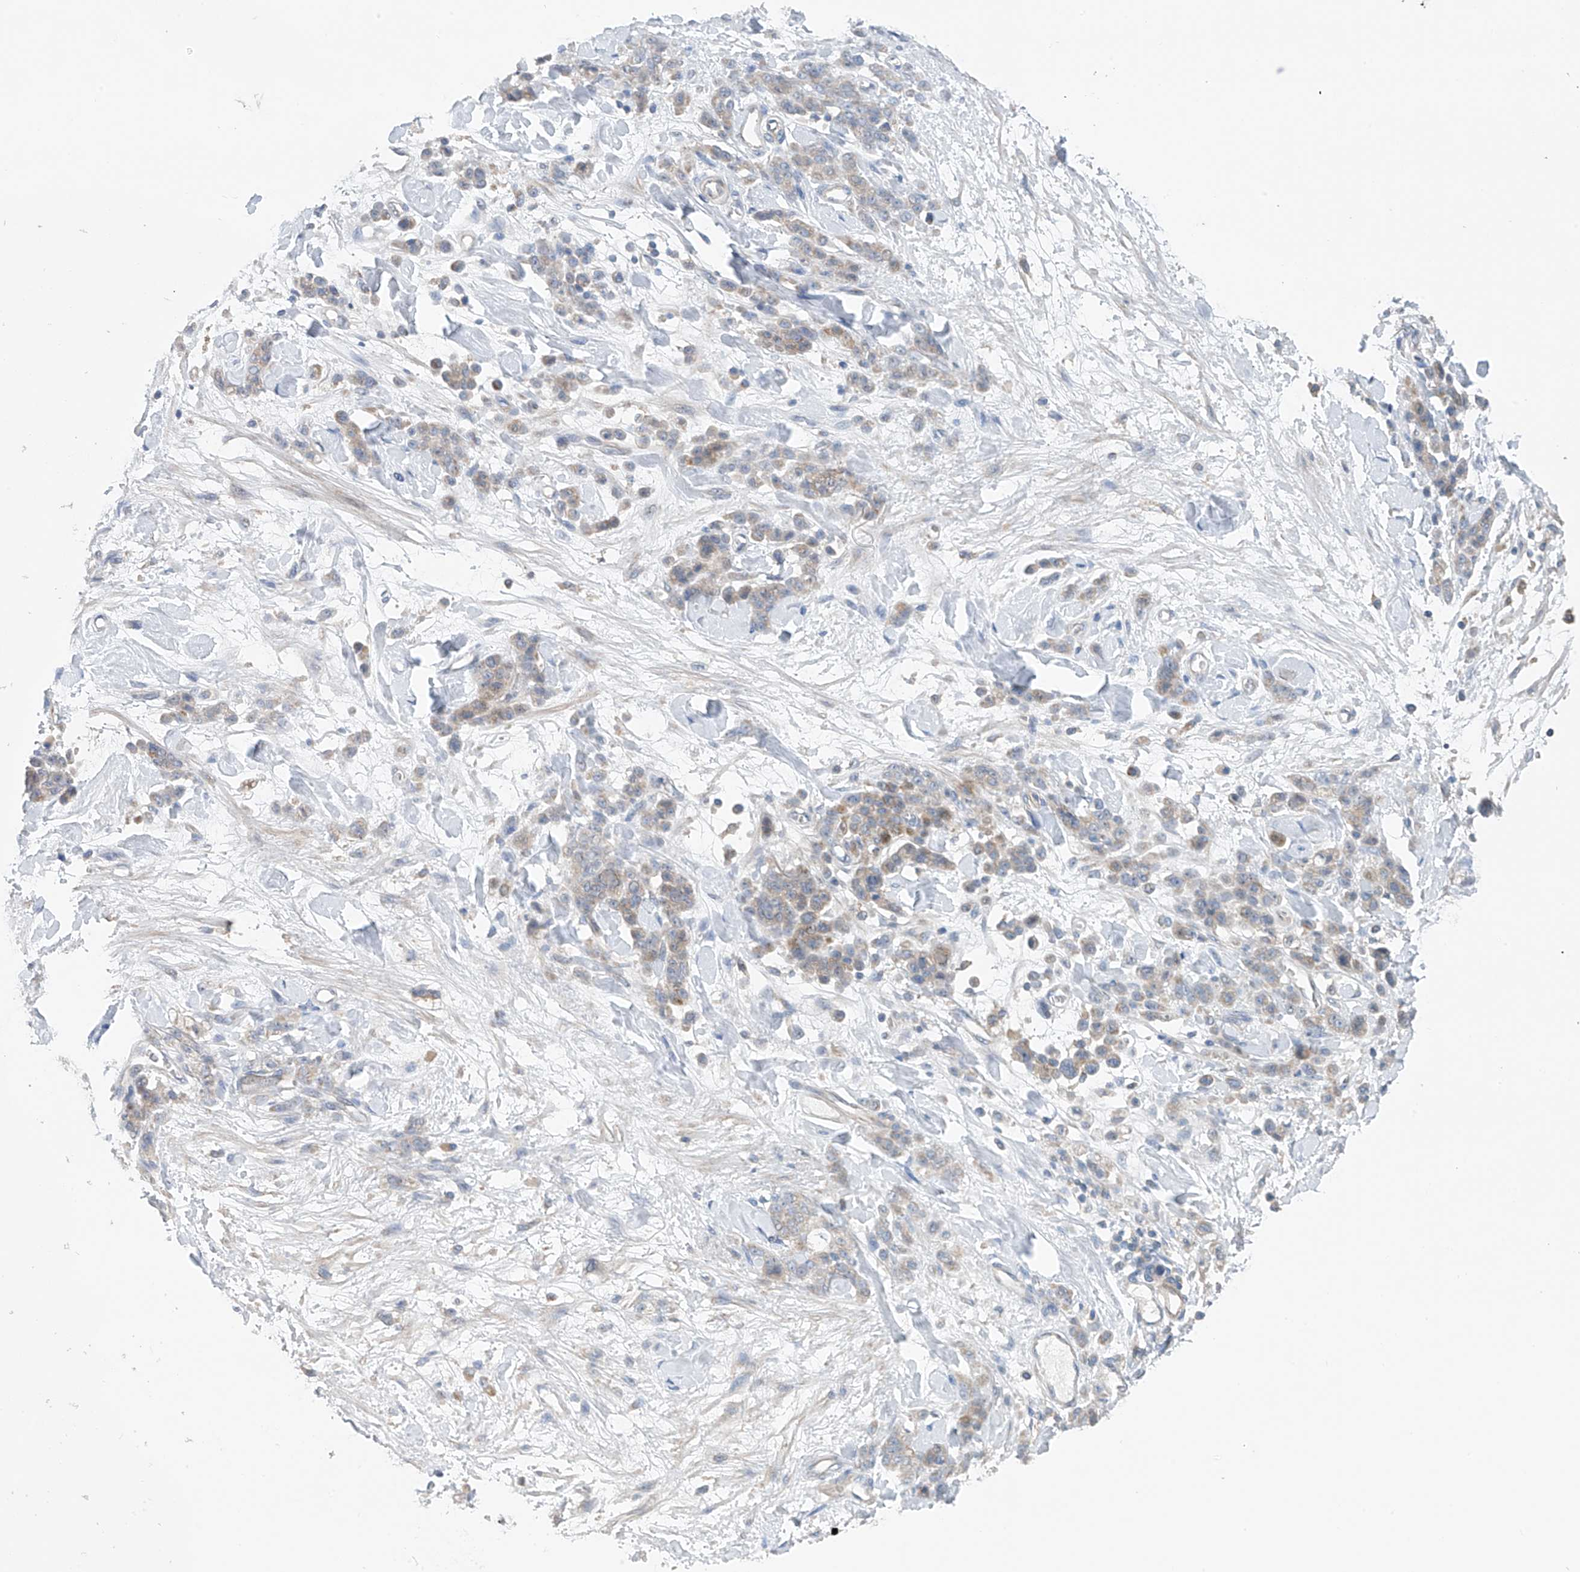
{"staining": {"intensity": "weak", "quantity": "25%-75%", "location": "cytoplasmic/membranous"}, "tissue": "stomach cancer", "cell_type": "Tumor cells", "image_type": "cancer", "snomed": [{"axis": "morphology", "description": "Normal tissue, NOS"}, {"axis": "morphology", "description": "Adenocarcinoma, NOS"}, {"axis": "topography", "description": "Stomach"}], "caption": "Adenocarcinoma (stomach) stained for a protein (brown) displays weak cytoplasmic/membranous positive positivity in approximately 25%-75% of tumor cells.", "gene": "SYN3", "patient": {"sex": "male", "age": 82}}